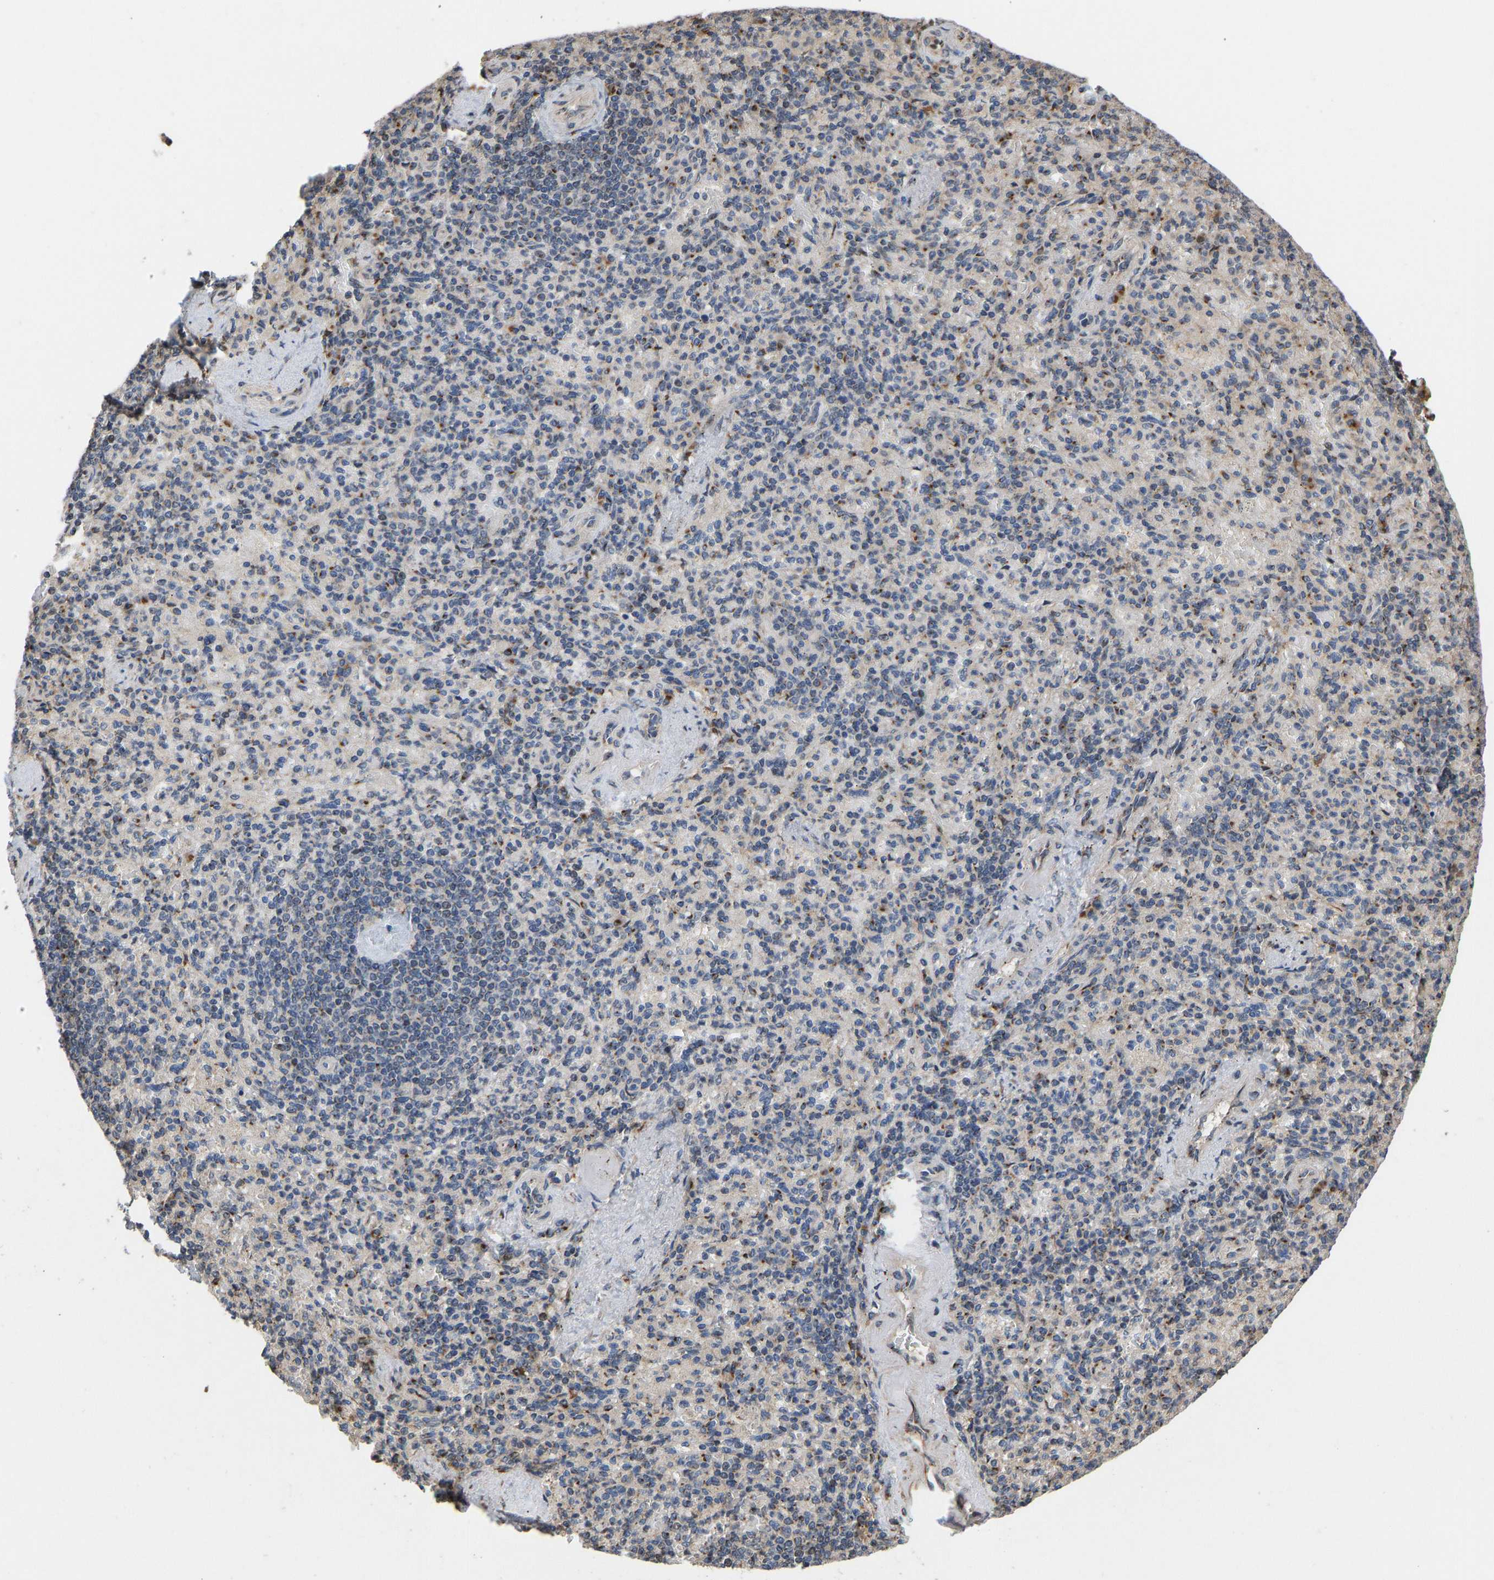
{"staining": {"intensity": "moderate", "quantity": "25%-75%", "location": "cytoplasmic/membranous,nuclear"}, "tissue": "spleen", "cell_type": "Cells in red pulp", "image_type": "normal", "snomed": [{"axis": "morphology", "description": "Normal tissue, NOS"}, {"axis": "topography", "description": "Spleen"}], "caption": "Moderate cytoplasmic/membranous,nuclear staining for a protein is appreciated in about 25%-75% of cells in red pulp of normal spleen using immunohistochemistry (IHC).", "gene": "YIPF4", "patient": {"sex": "female", "age": 74}}